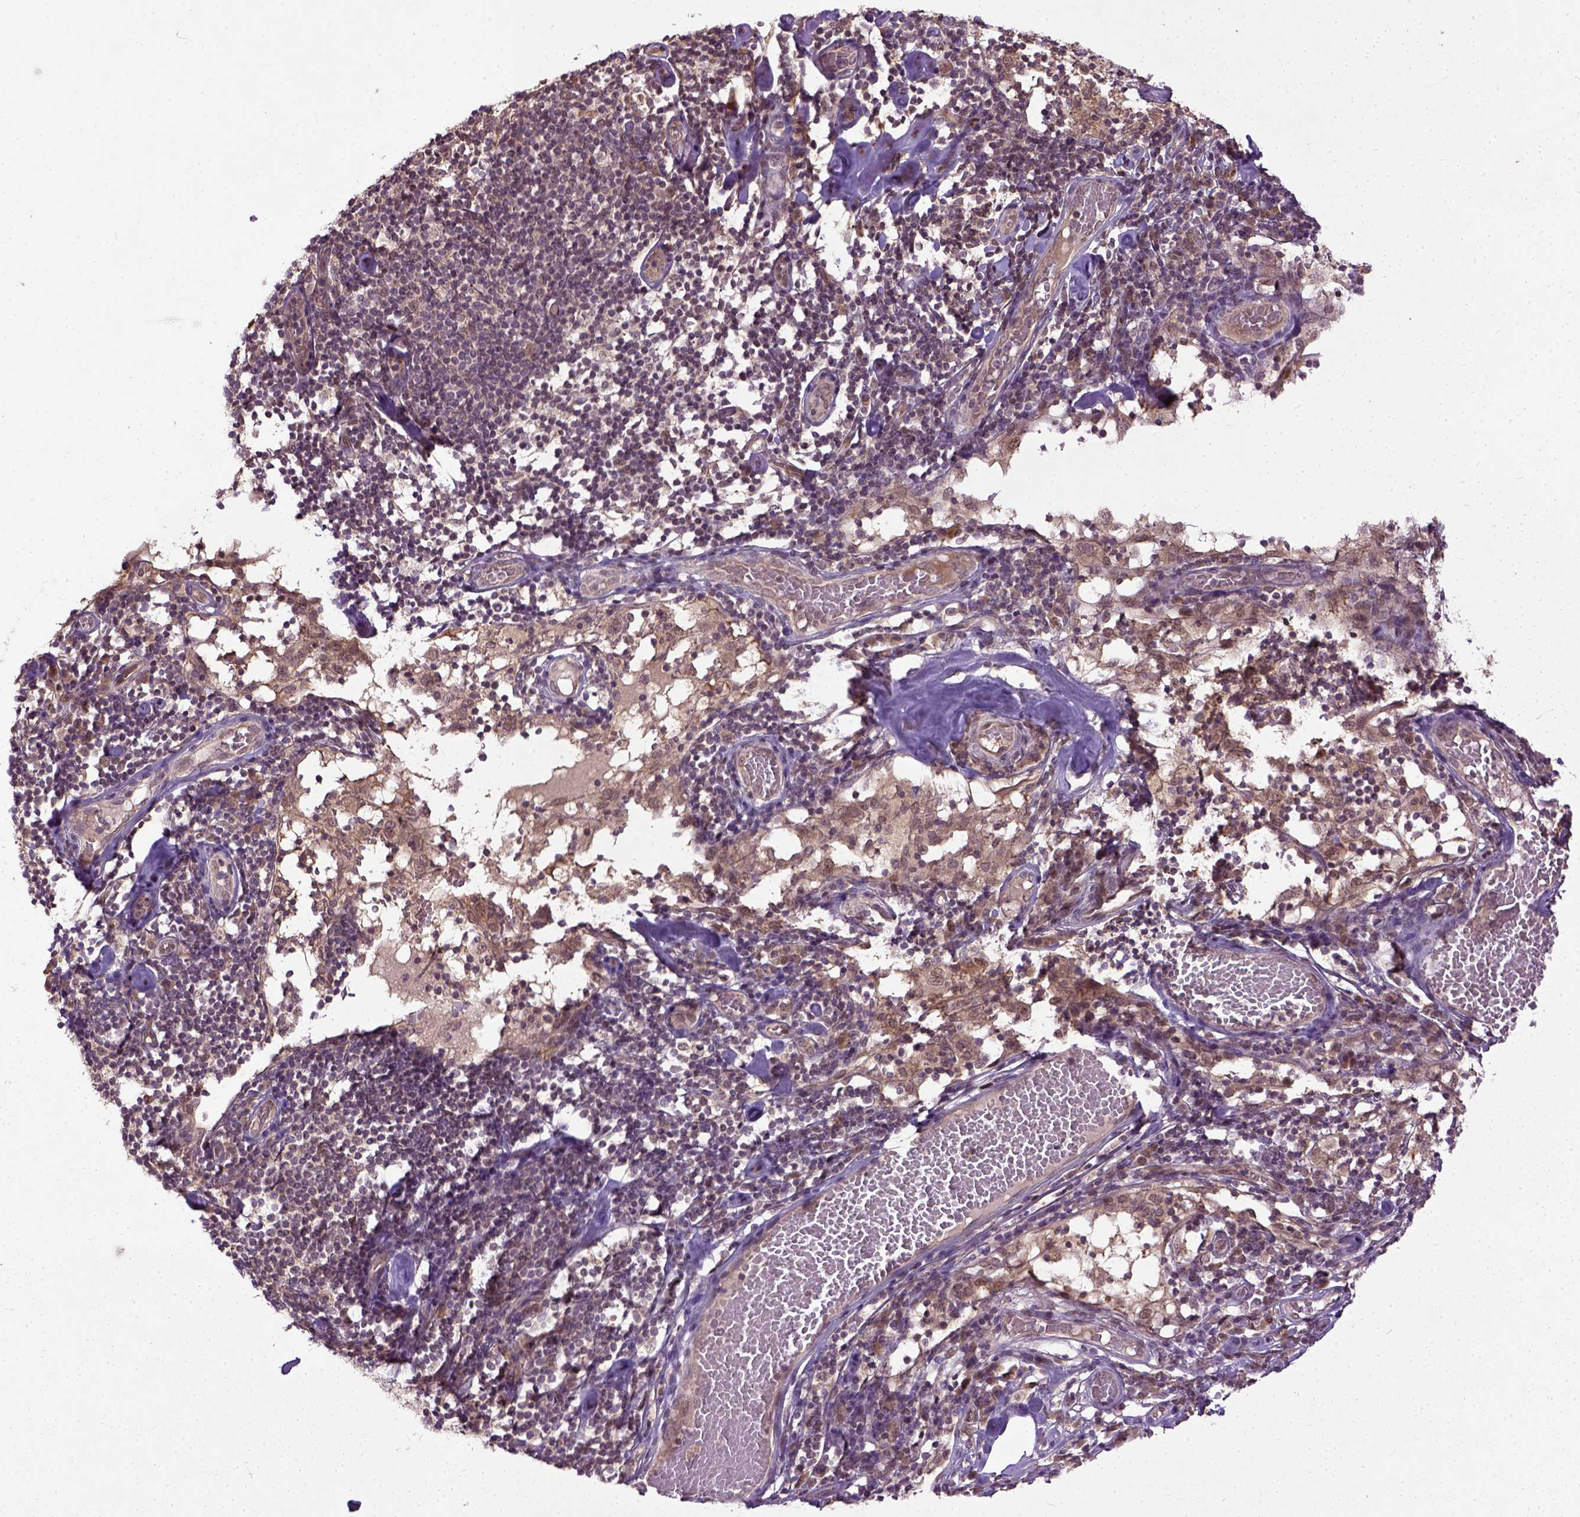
{"staining": {"intensity": "strong", "quantity": ">75%", "location": "cytoplasmic/membranous,nuclear"}, "tissue": "melanoma", "cell_type": "Tumor cells", "image_type": "cancer", "snomed": [{"axis": "morphology", "description": "Malignant melanoma, Metastatic site"}, {"axis": "topography", "description": "Lymph node"}], "caption": "Malignant melanoma (metastatic site) was stained to show a protein in brown. There is high levels of strong cytoplasmic/membranous and nuclear expression in about >75% of tumor cells.", "gene": "UBA3", "patient": {"sex": "female", "age": 64}}